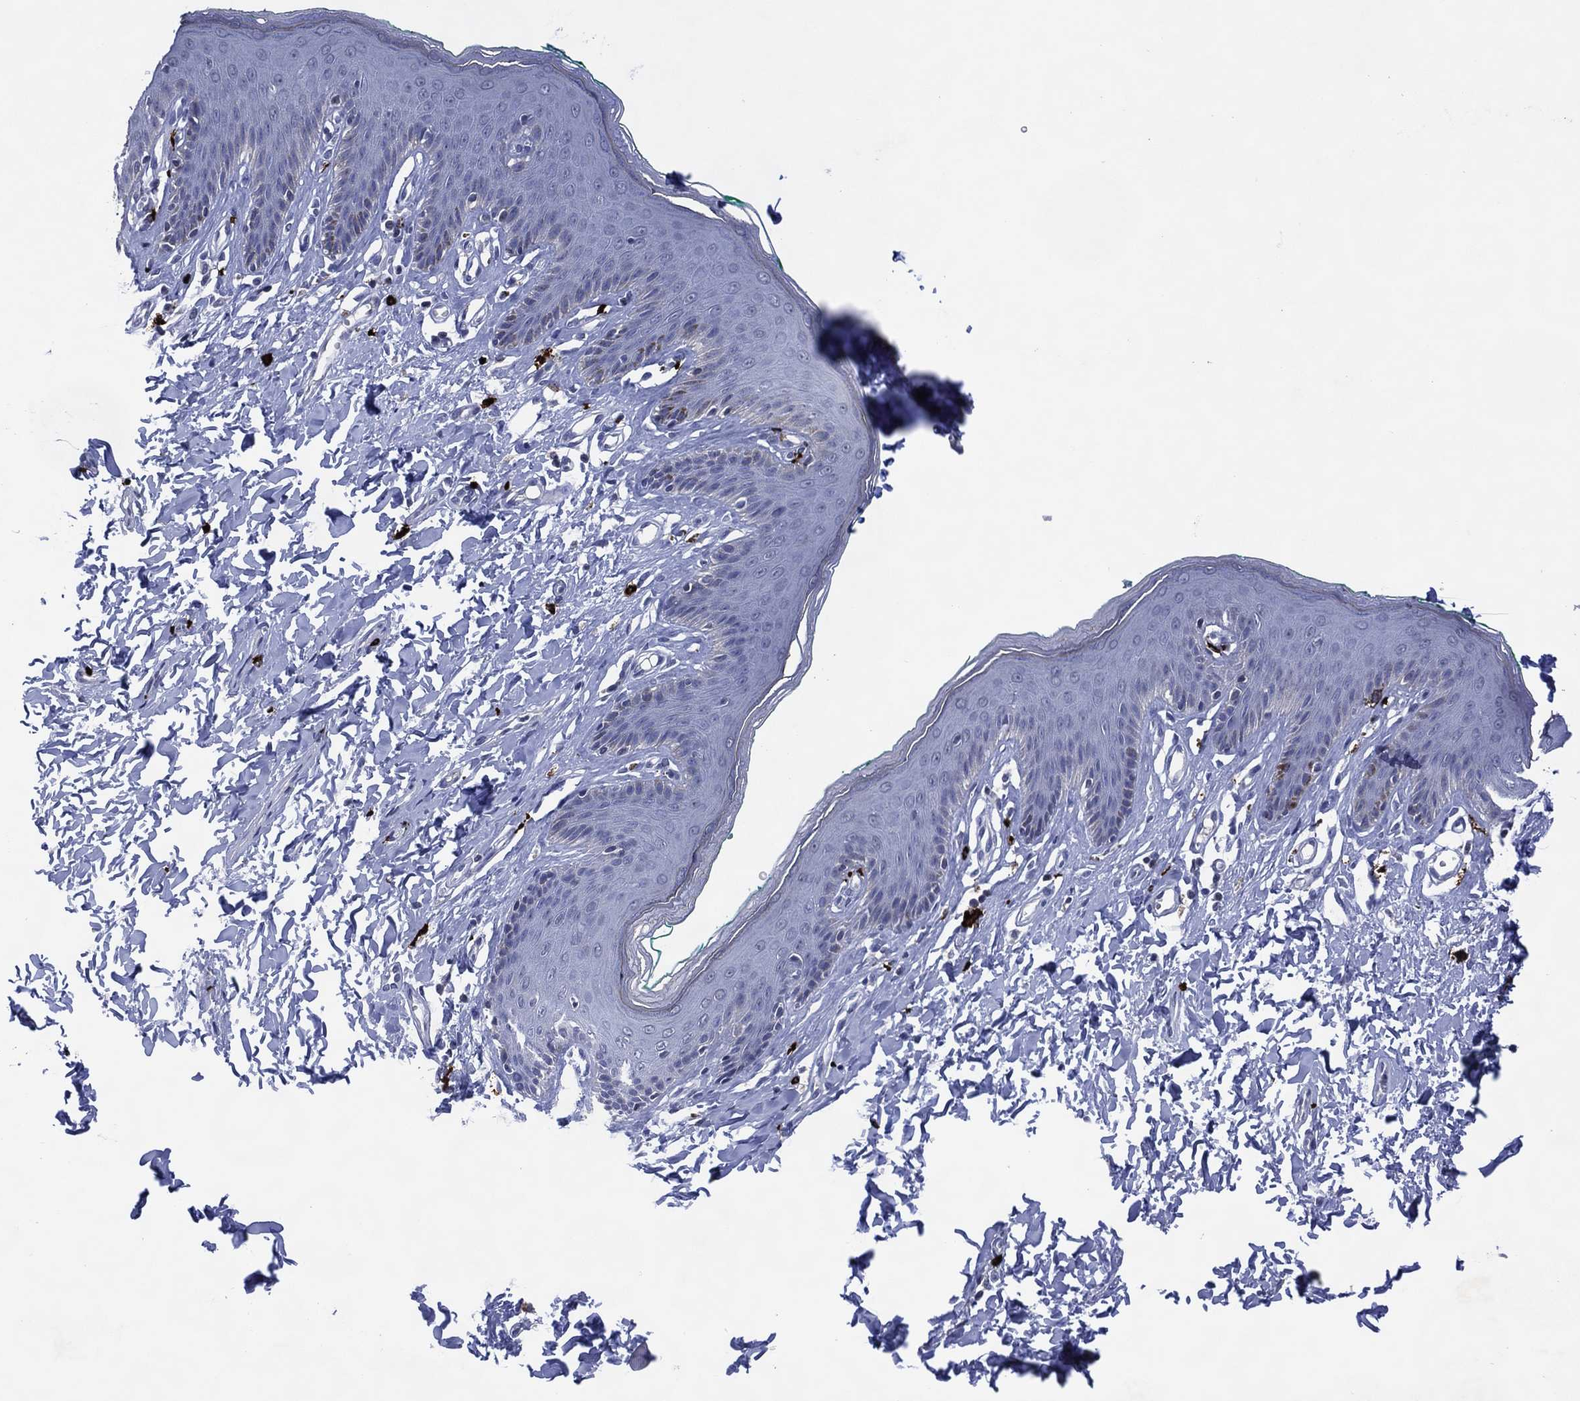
{"staining": {"intensity": "negative", "quantity": "none", "location": "none"}, "tissue": "skin", "cell_type": "Epidermal cells", "image_type": "normal", "snomed": [{"axis": "morphology", "description": "Normal tissue, NOS"}, {"axis": "topography", "description": "Vulva"}], "caption": "Immunohistochemistry of unremarkable human skin demonstrates no staining in epidermal cells. (Brightfield microscopy of DAB immunohistochemistry at high magnification).", "gene": "USP26", "patient": {"sex": "female", "age": 66}}